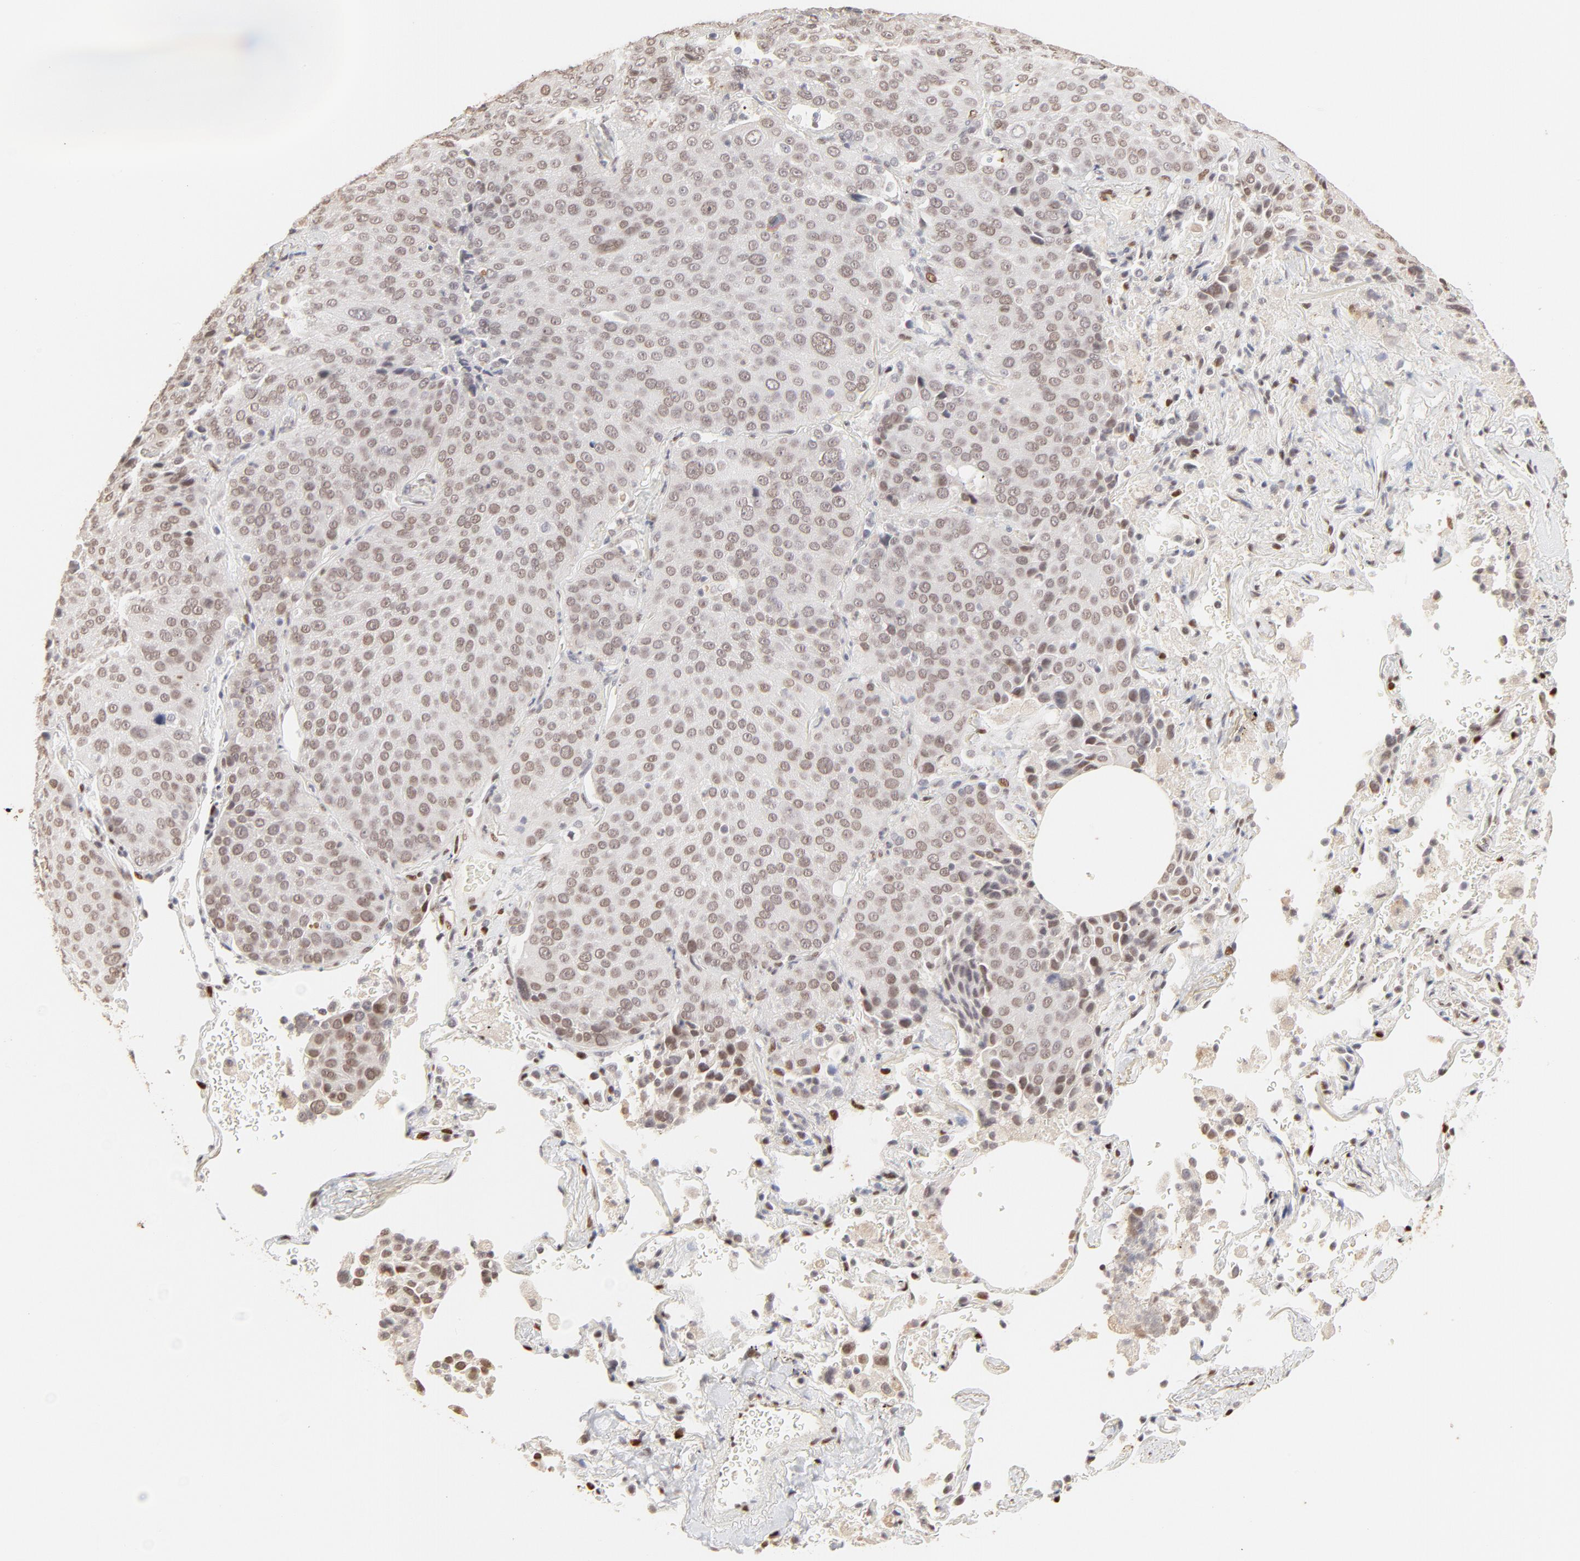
{"staining": {"intensity": "weak", "quantity": ">75%", "location": "nuclear"}, "tissue": "lung cancer", "cell_type": "Tumor cells", "image_type": "cancer", "snomed": [{"axis": "morphology", "description": "Squamous cell carcinoma, NOS"}, {"axis": "topography", "description": "Lung"}], "caption": "Protein staining of lung squamous cell carcinoma tissue exhibits weak nuclear expression in approximately >75% of tumor cells.", "gene": "PBX3", "patient": {"sex": "male", "age": 54}}